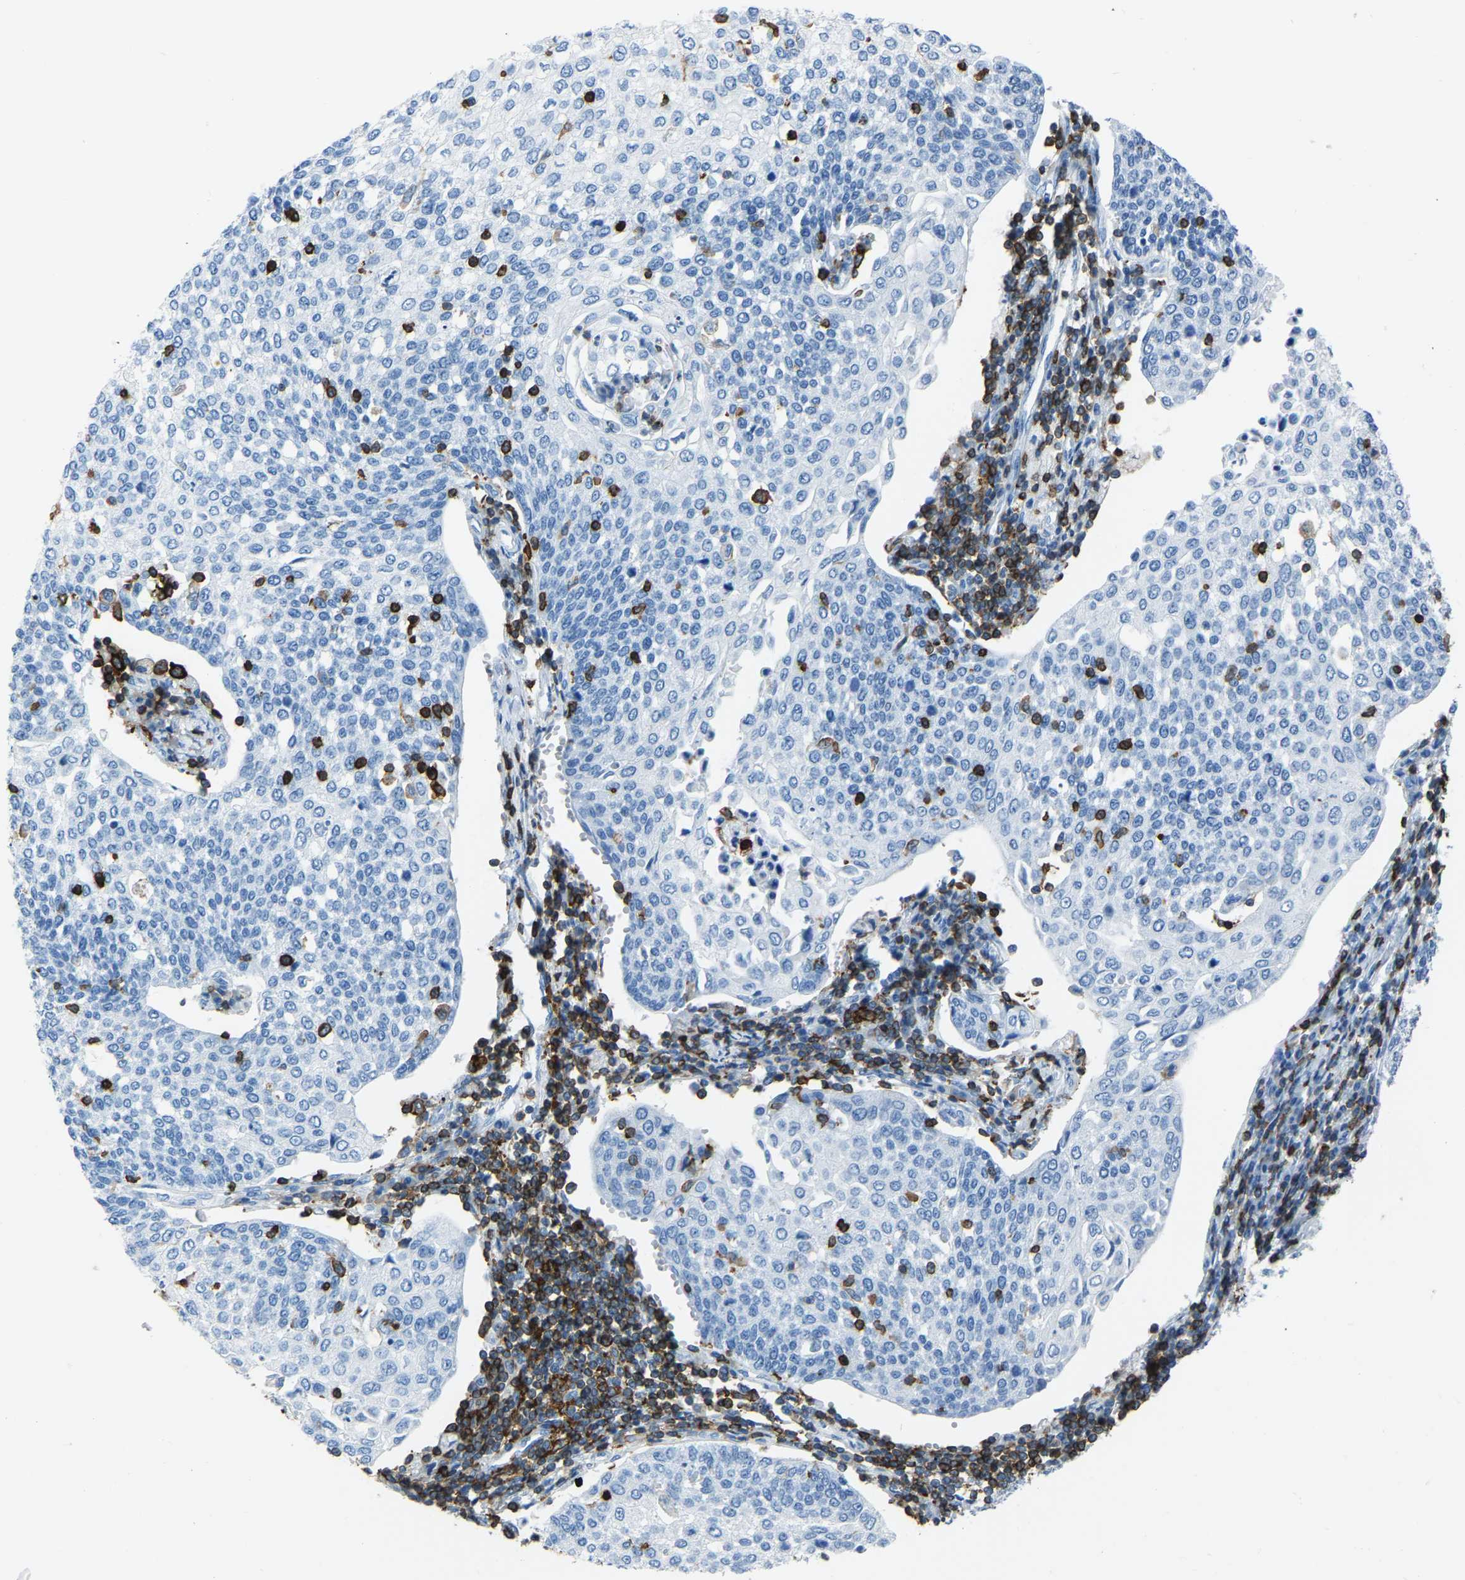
{"staining": {"intensity": "negative", "quantity": "none", "location": "none"}, "tissue": "cervical cancer", "cell_type": "Tumor cells", "image_type": "cancer", "snomed": [{"axis": "morphology", "description": "Squamous cell carcinoma, NOS"}, {"axis": "topography", "description": "Cervix"}], "caption": "Image shows no protein positivity in tumor cells of squamous cell carcinoma (cervical) tissue. The staining is performed using DAB brown chromogen with nuclei counter-stained in using hematoxylin.", "gene": "LSP1", "patient": {"sex": "female", "age": 34}}